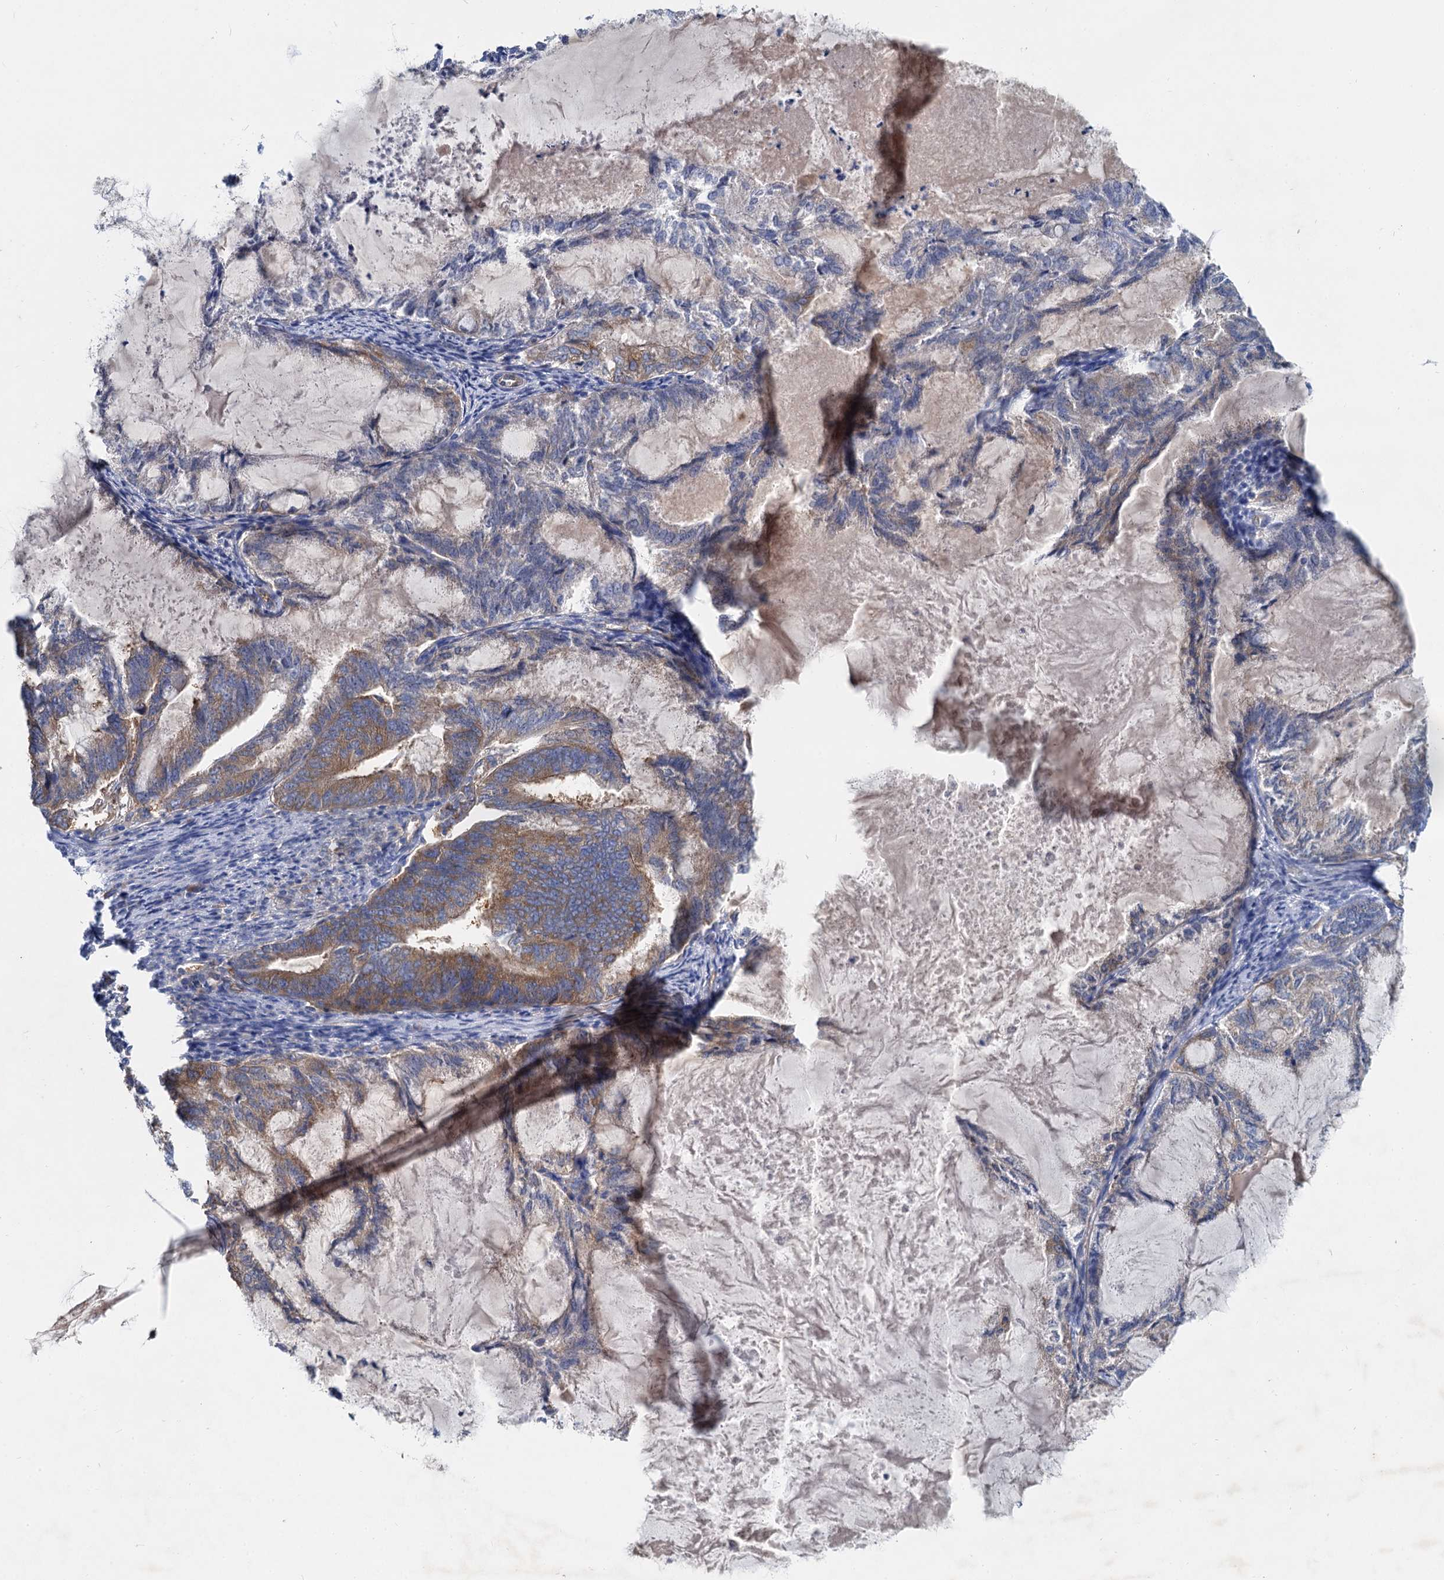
{"staining": {"intensity": "moderate", "quantity": "25%-75%", "location": "cytoplasmic/membranous"}, "tissue": "endometrial cancer", "cell_type": "Tumor cells", "image_type": "cancer", "snomed": [{"axis": "morphology", "description": "Adenocarcinoma, NOS"}, {"axis": "topography", "description": "Endometrium"}], "caption": "DAB immunohistochemical staining of endometrial cancer (adenocarcinoma) exhibits moderate cytoplasmic/membranous protein positivity in approximately 25%-75% of tumor cells.", "gene": "QARS1", "patient": {"sex": "female", "age": 86}}